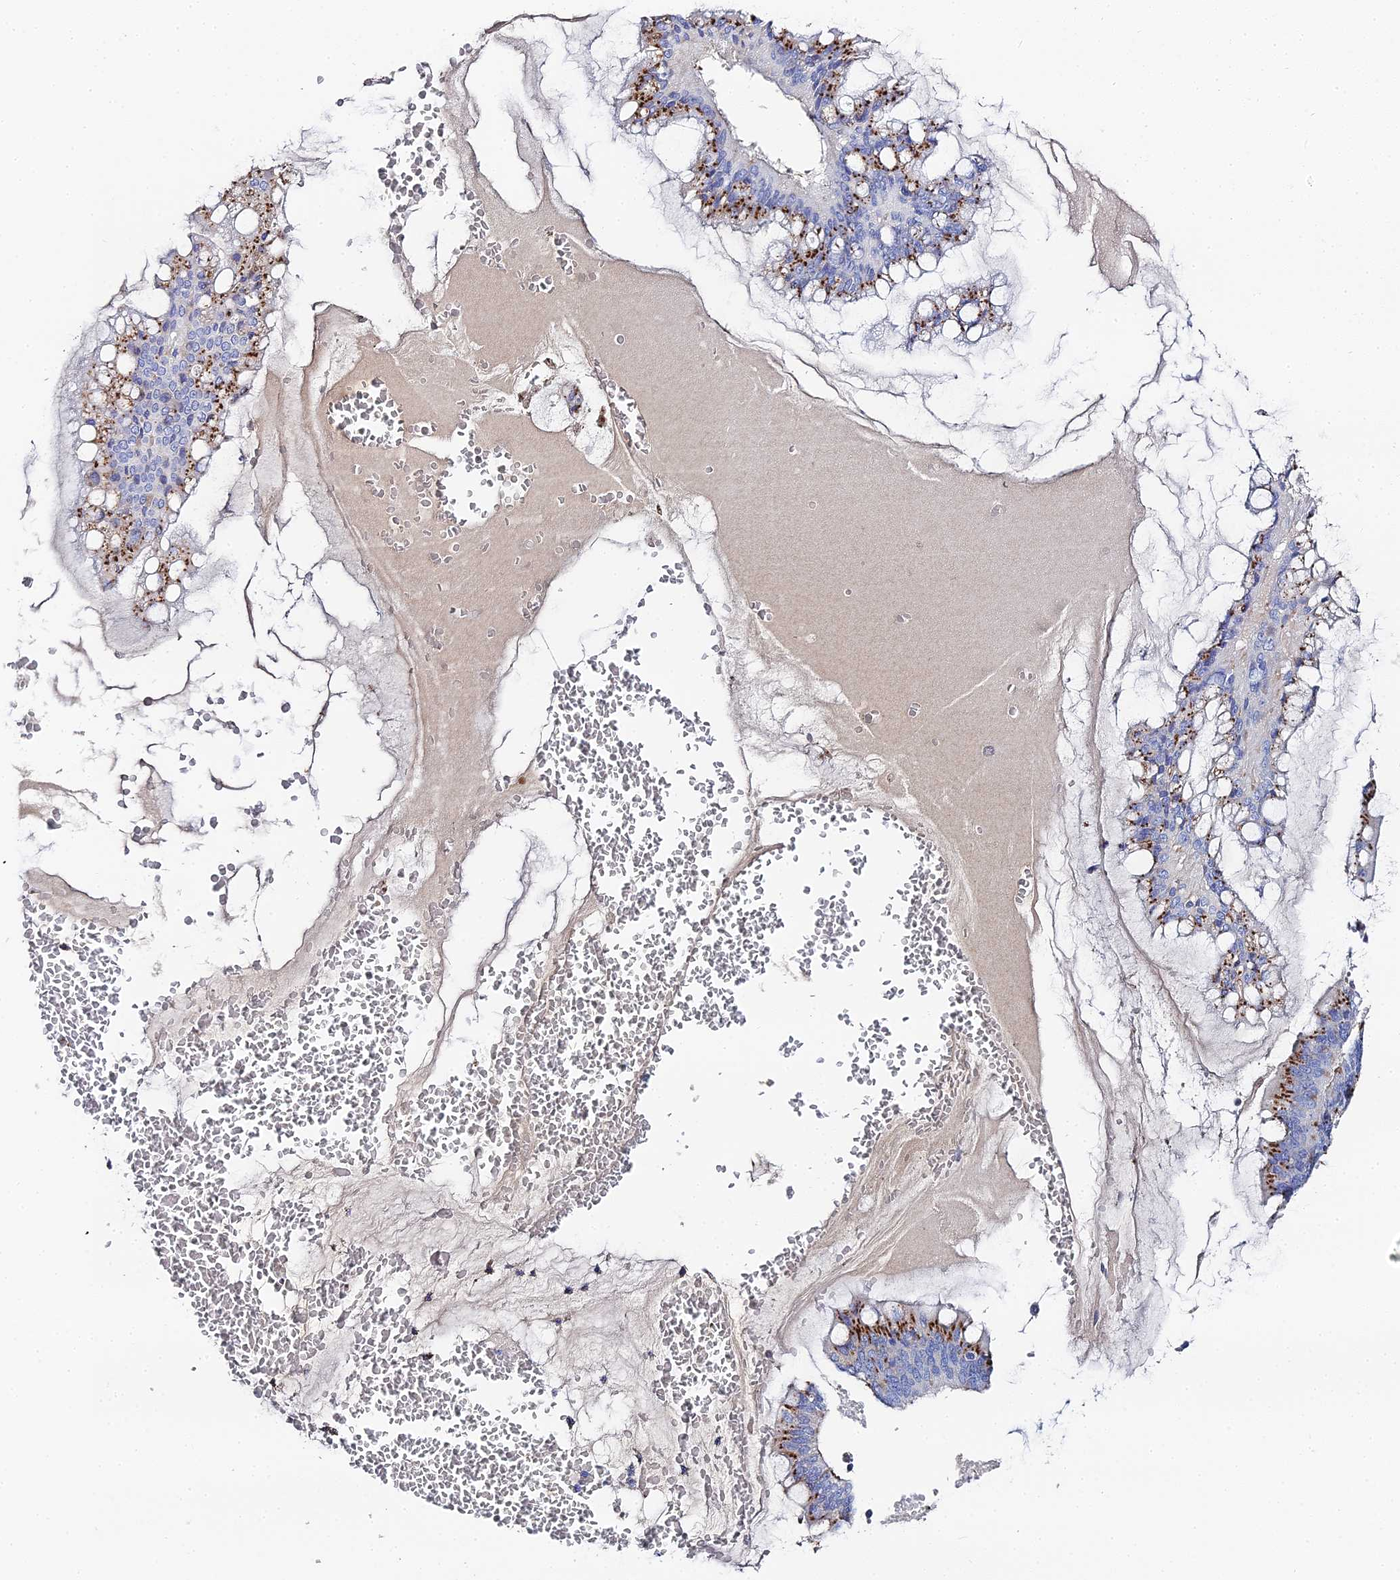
{"staining": {"intensity": "moderate", "quantity": ">75%", "location": "cytoplasmic/membranous"}, "tissue": "ovarian cancer", "cell_type": "Tumor cells", "image_type": "cancer", "snomed": [{"axis": "morphology", "description": "Cystadenocarcinoma, mucinous, NOS"}, {"axis": "topography", "description": "Ovary"}], "caption": "Immunohistochemistry (IHC) (DAB (3,3'-diaminobenzidine)) staining of ovarian cancer exhibits moderate cytoplasmic/membranous protein expression in about >75% of tumor cells.", "gene": "ENSG00000268674", "patient": {"sex": "female", "age": 73}}